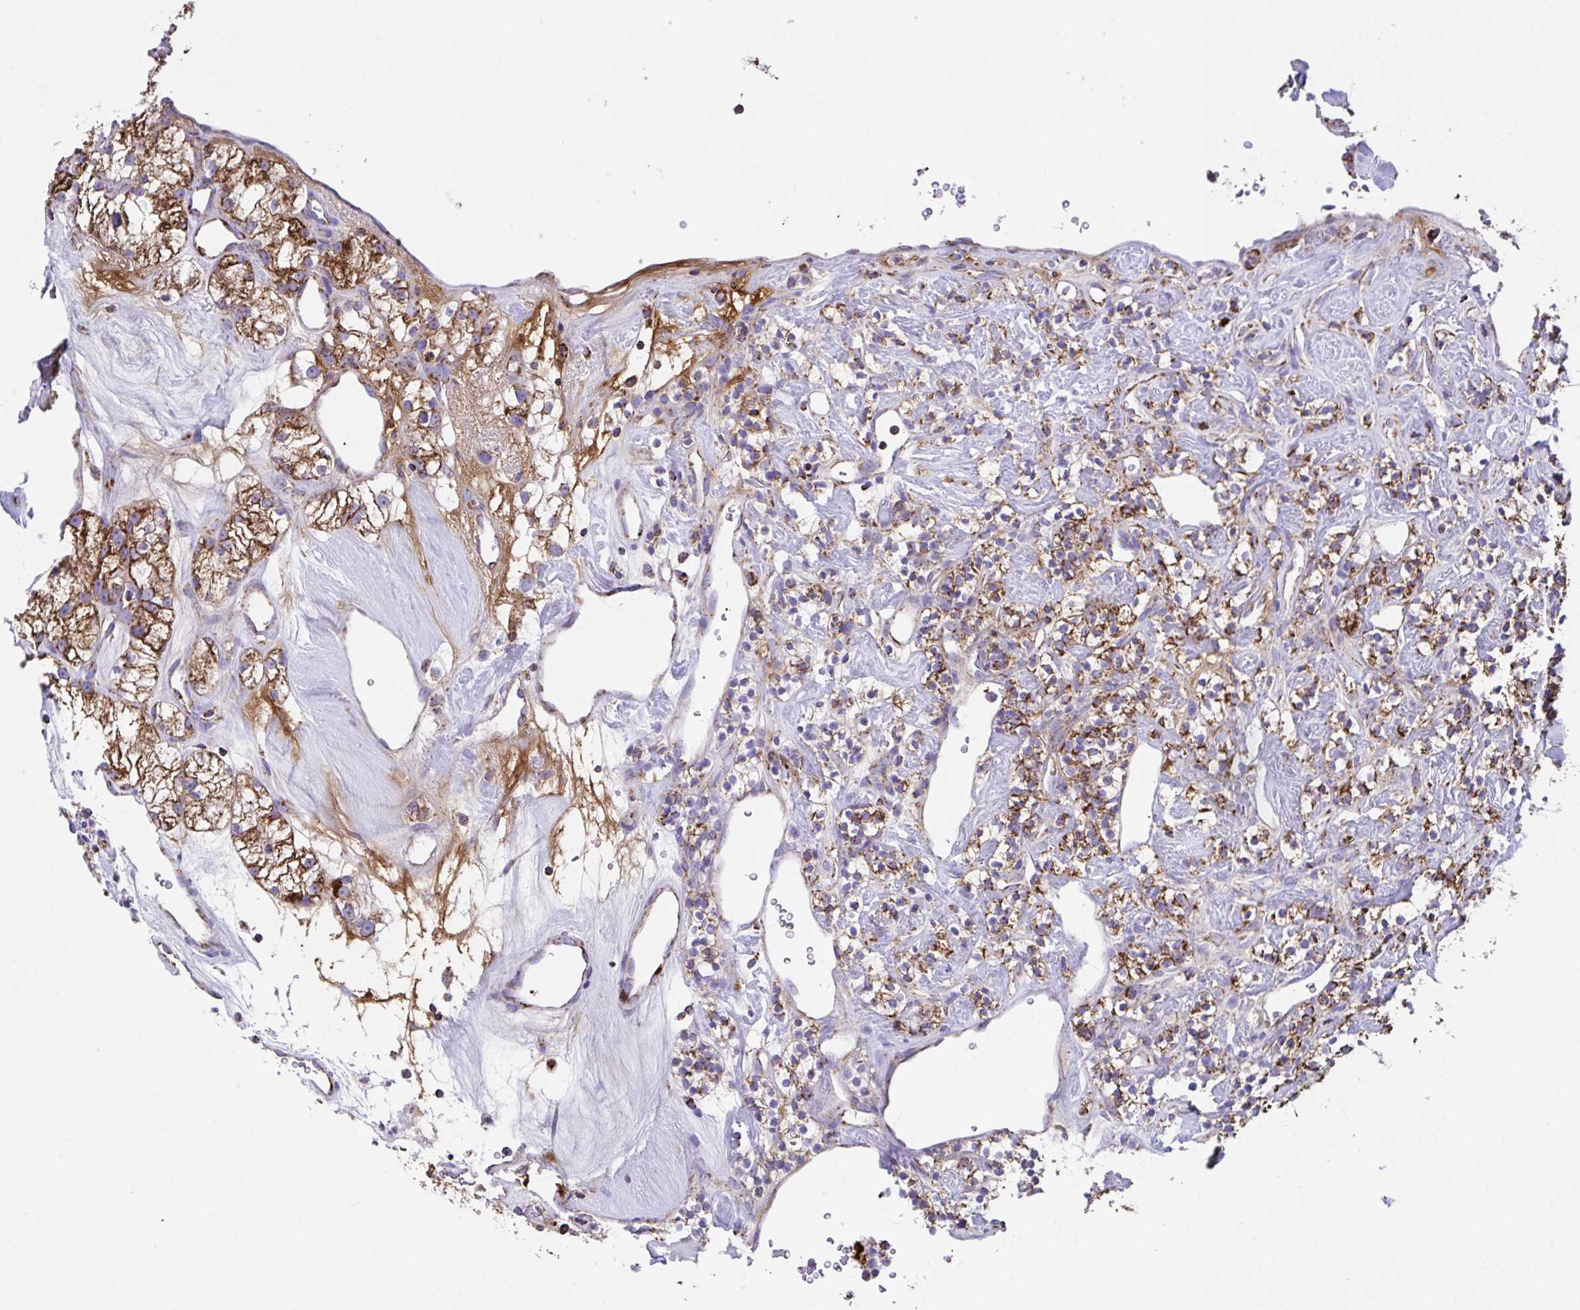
{"staining": {"intensity": "strong", "quantity": ">75%", "location": "cytoplasmic/membranous"}, "tissue": "renal cancer", "cell_type": "Tumor cells", "image_type": "cancer", "snomed": [{"axis": "morphology", "description": "Adenocarcinoma, NOS"}, {"axis": "topography", "description": "Kidney"}], "caption": "This histopathology image demonstrates immunohistochemistry staining of renal cancer (adenocarcinoma), with high strong cytoplasmic/membranous expression in approximately >75% of tumor cells.", "gene": "PCMTD2", "patient": {"sex": "male", "age": 77}}